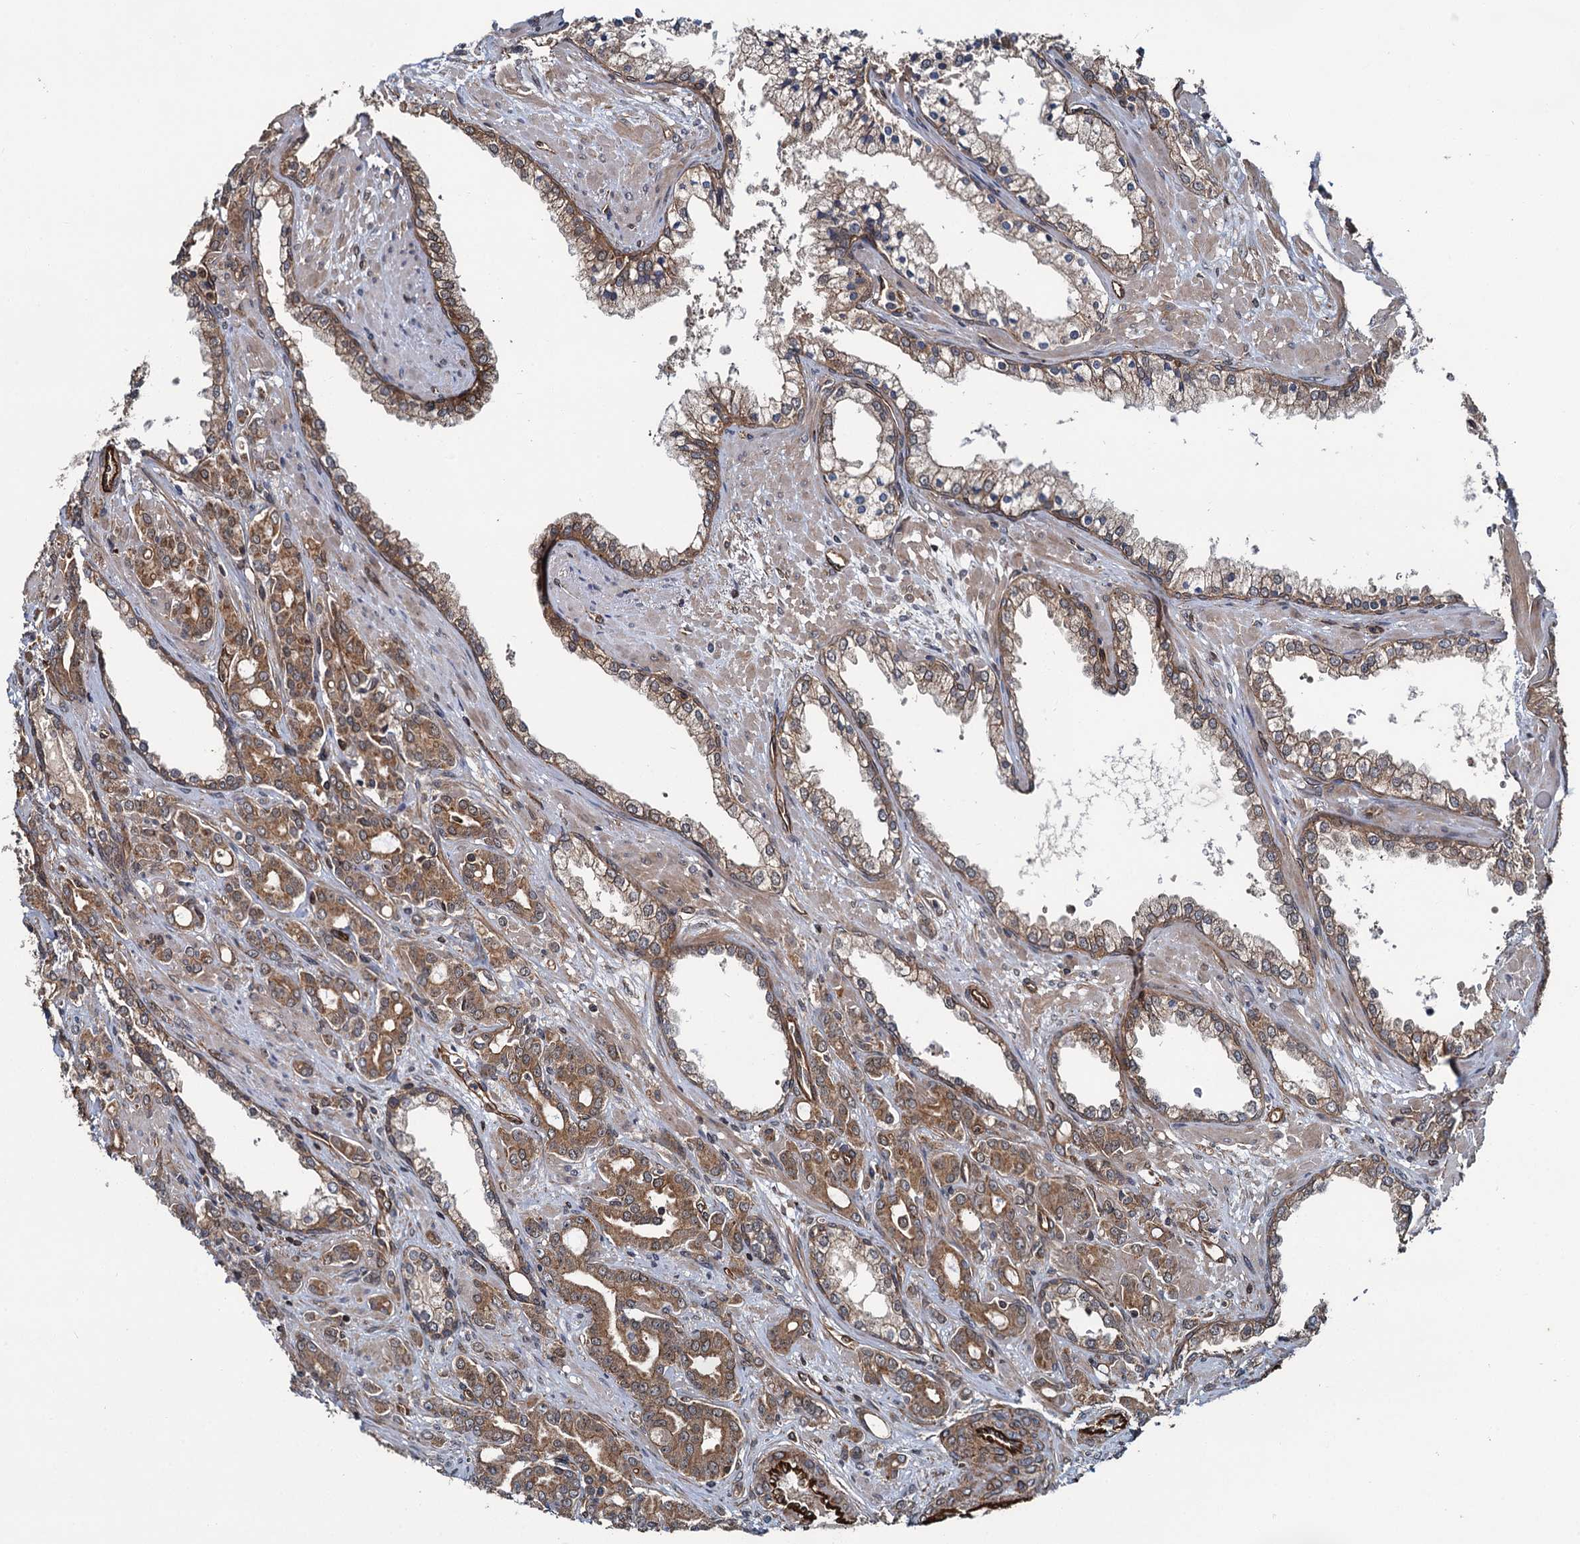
{"staining": {"intensity": "moderate", "quantity": ">75%", "location": "cytoplasmic/membranous"}, "tissue": "prostate cancer", "cell_type": "Tumor cells", "image_type": "cancer", "snomed": [{"axis": "morphology", "description": "Adenocarcinoma, High grade"}, {"axis": "topography", "description": "Prostate"}], "caption": "Immunohistochemical staining of prostate cancer displays medium levels of moderate cytoplasmic/membranous staining in approximately >75% of tumor cells.", "gene": "ZFYVE19", "patient": {"sex": "male", "age": 72}}